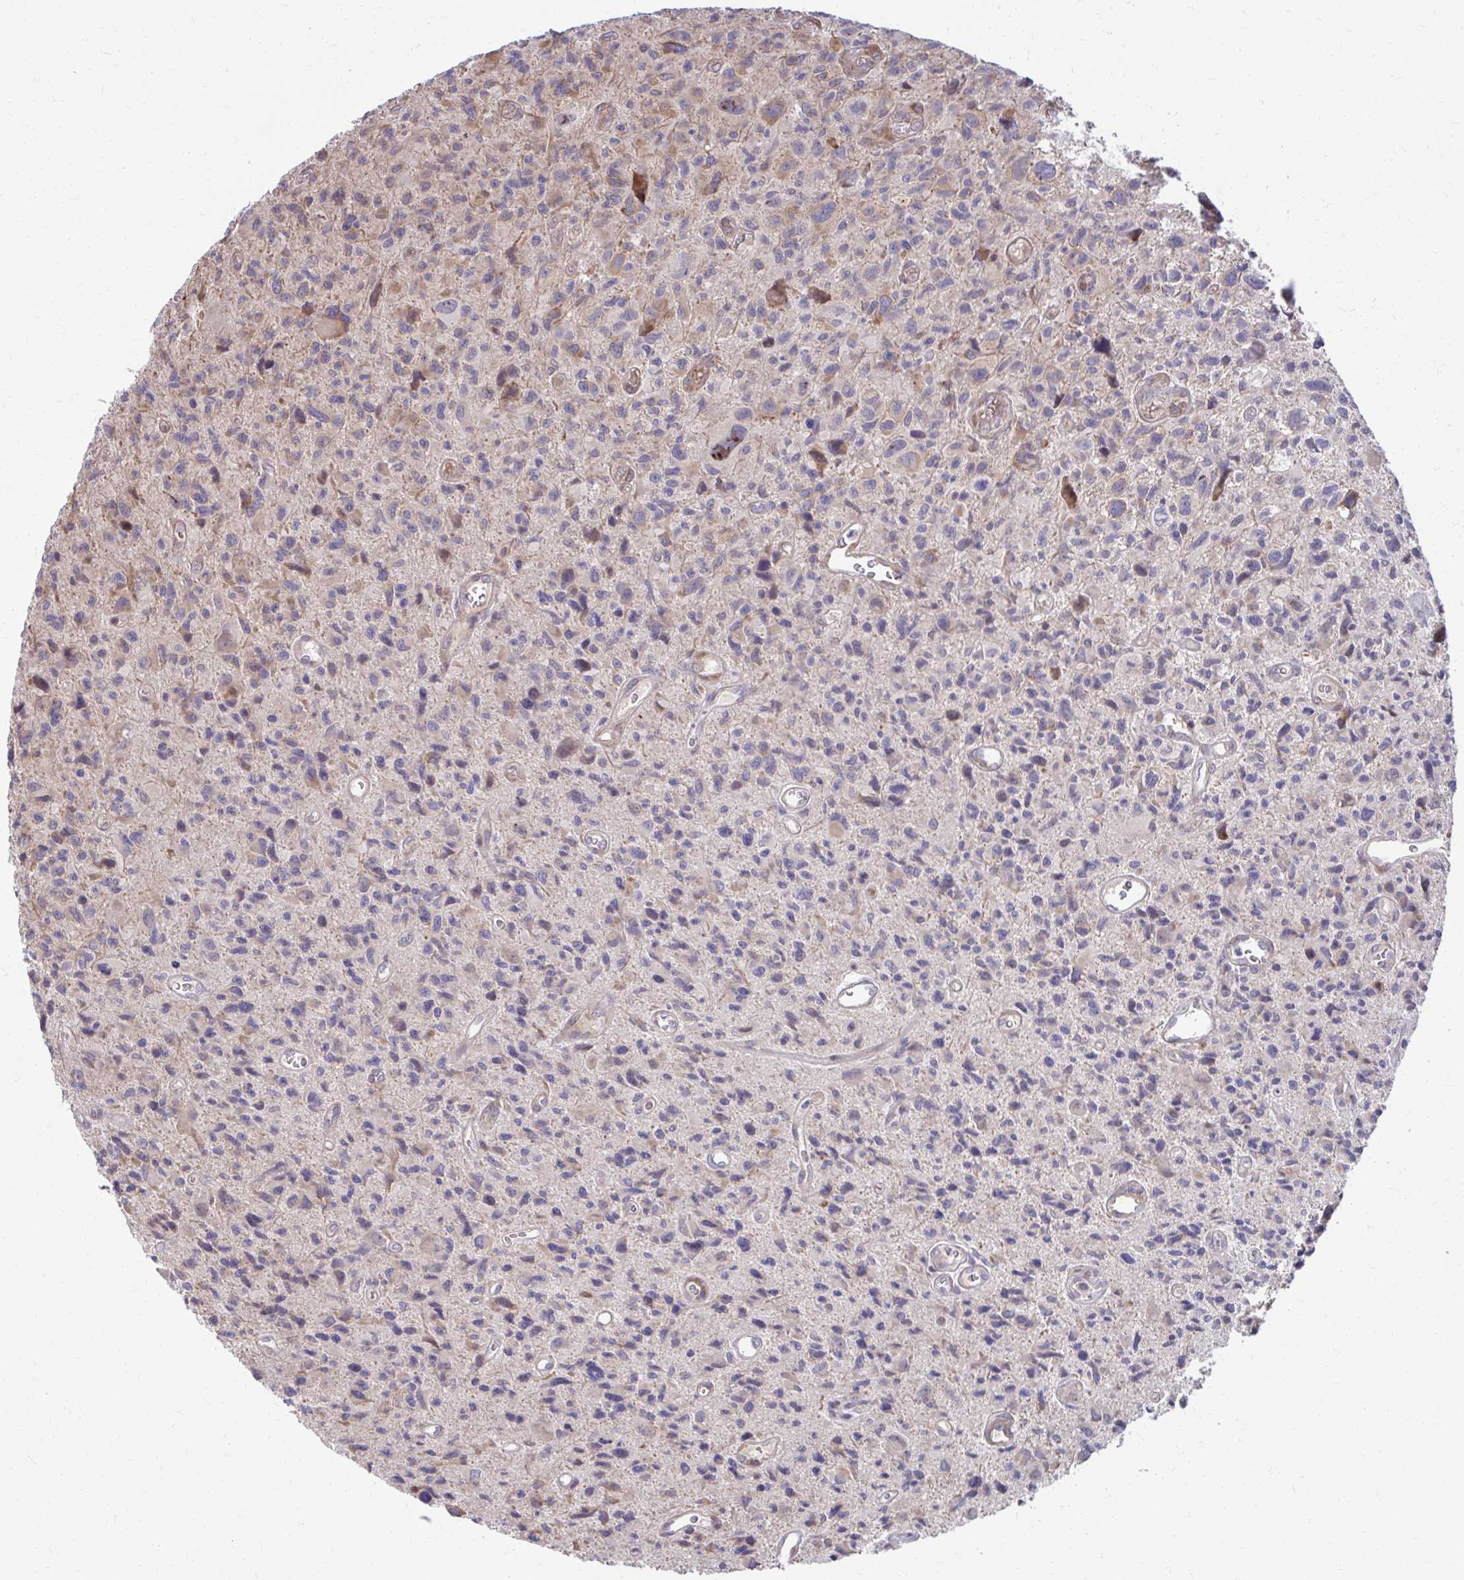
{"staining": {"intensity": "weak", "quantity": "<25%", "location": "cytoplasmic/membranous"}, "tissue": "glioma", "cell_type": "Tumor cells", "image_type": "cancer", "snomed": [{"axis": "morphology", "description": "Glioma, malignant, High grade"}, {"axis": "topography", "description": "Brain"}], "caption": "The photomicrograph shows no staining of tumor cells in glioma.", "gene": "ZNF778", "patient": {"sex": "male", "age": 76}}